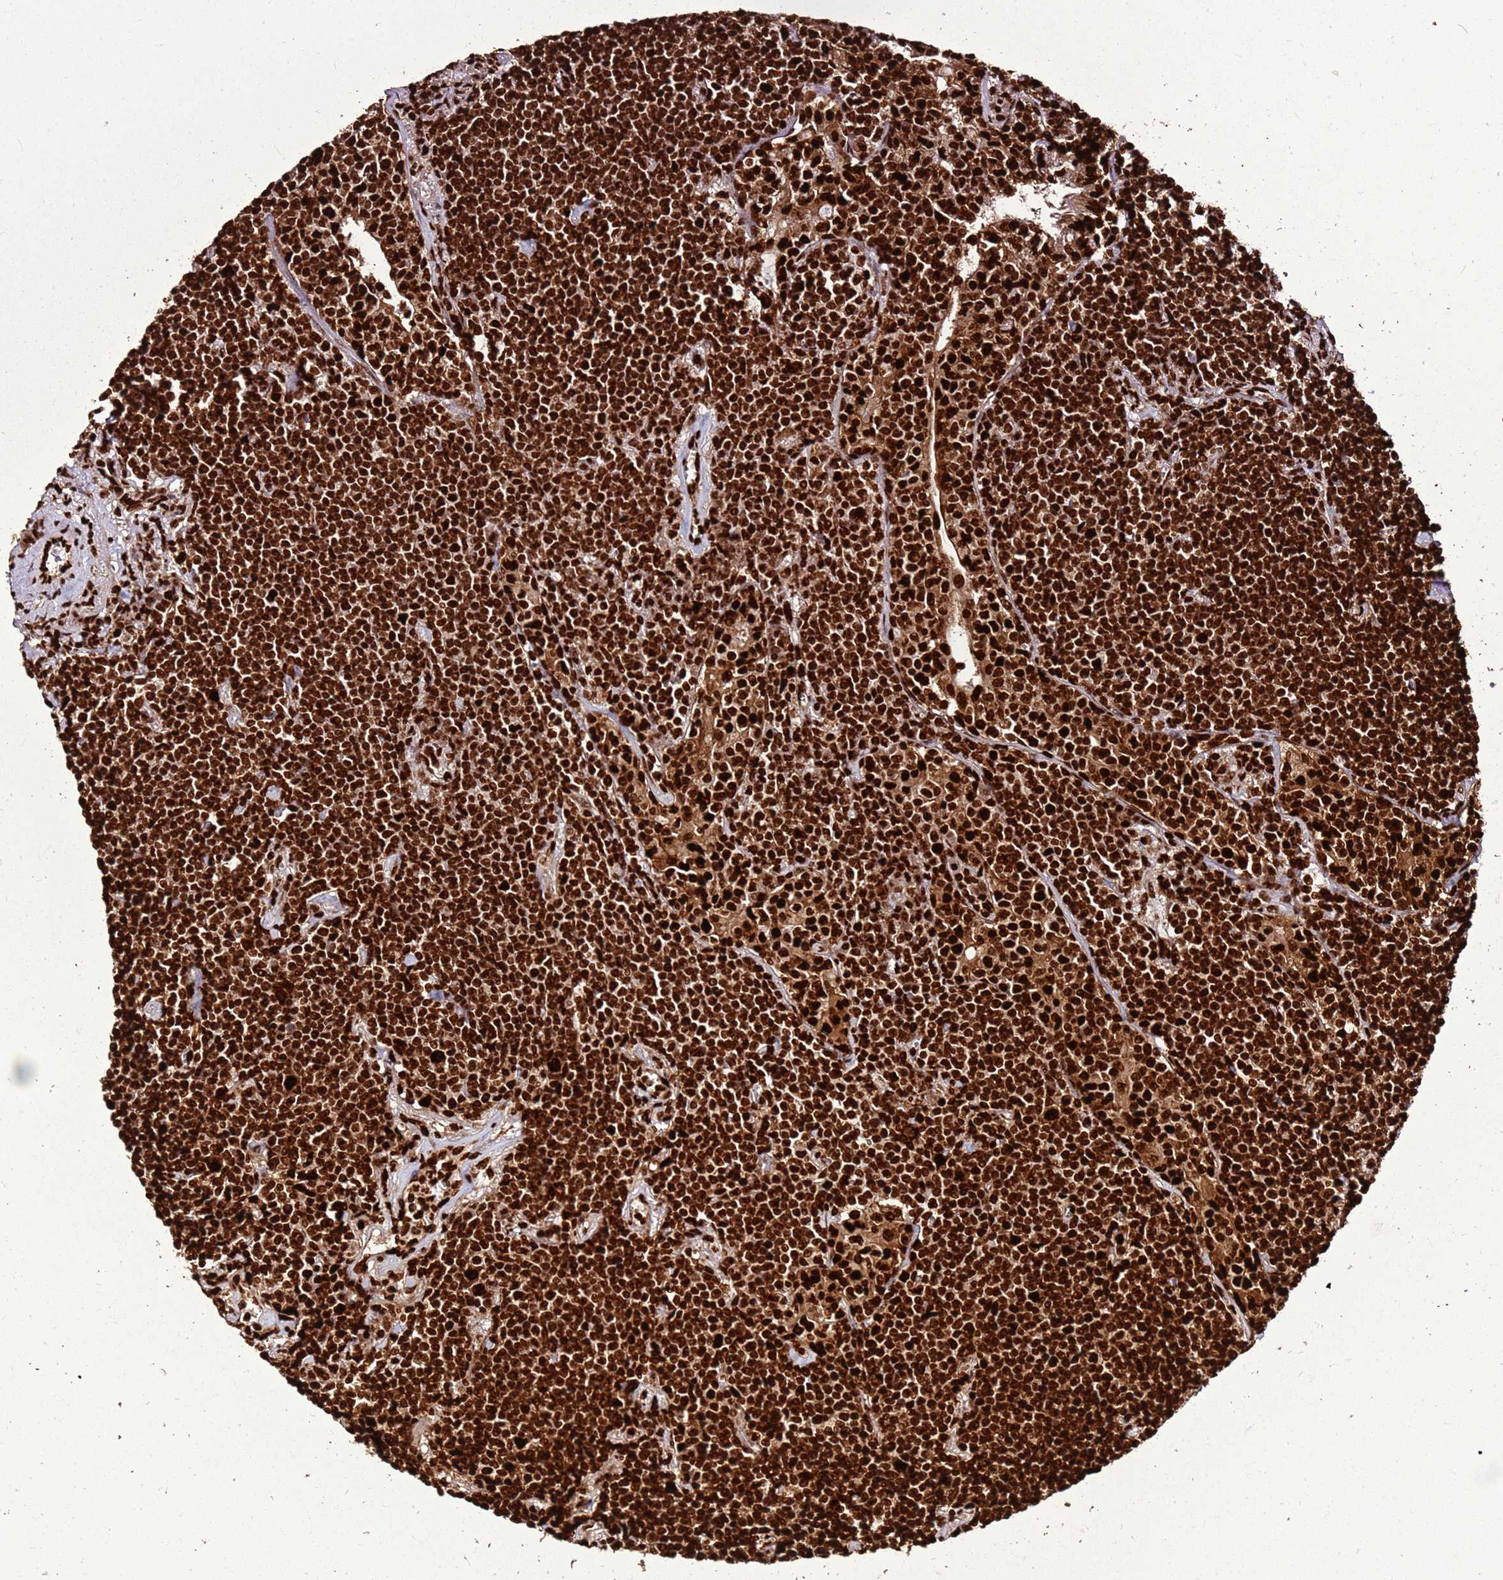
{"staining": {"intensity": "strong", "quantity": ">75%", "location": "nuclear"}, "tissue": "lymphoma", "cell_type": "Tumor cells", "image_type": "cancer", "snomed": [{"axis": "morphology", "description": "Malignant lymphoma, non-Hodgkin's type, Low grade"}, {"axis": "topography", "description": "Lung"}], "caption": "Protein analysis of lymphoma tissue shows strong nuclear staining in about >75% of tumor cells.", "gene": "HNRNPAB", "patient": {"sex": "female", "age": 71}}